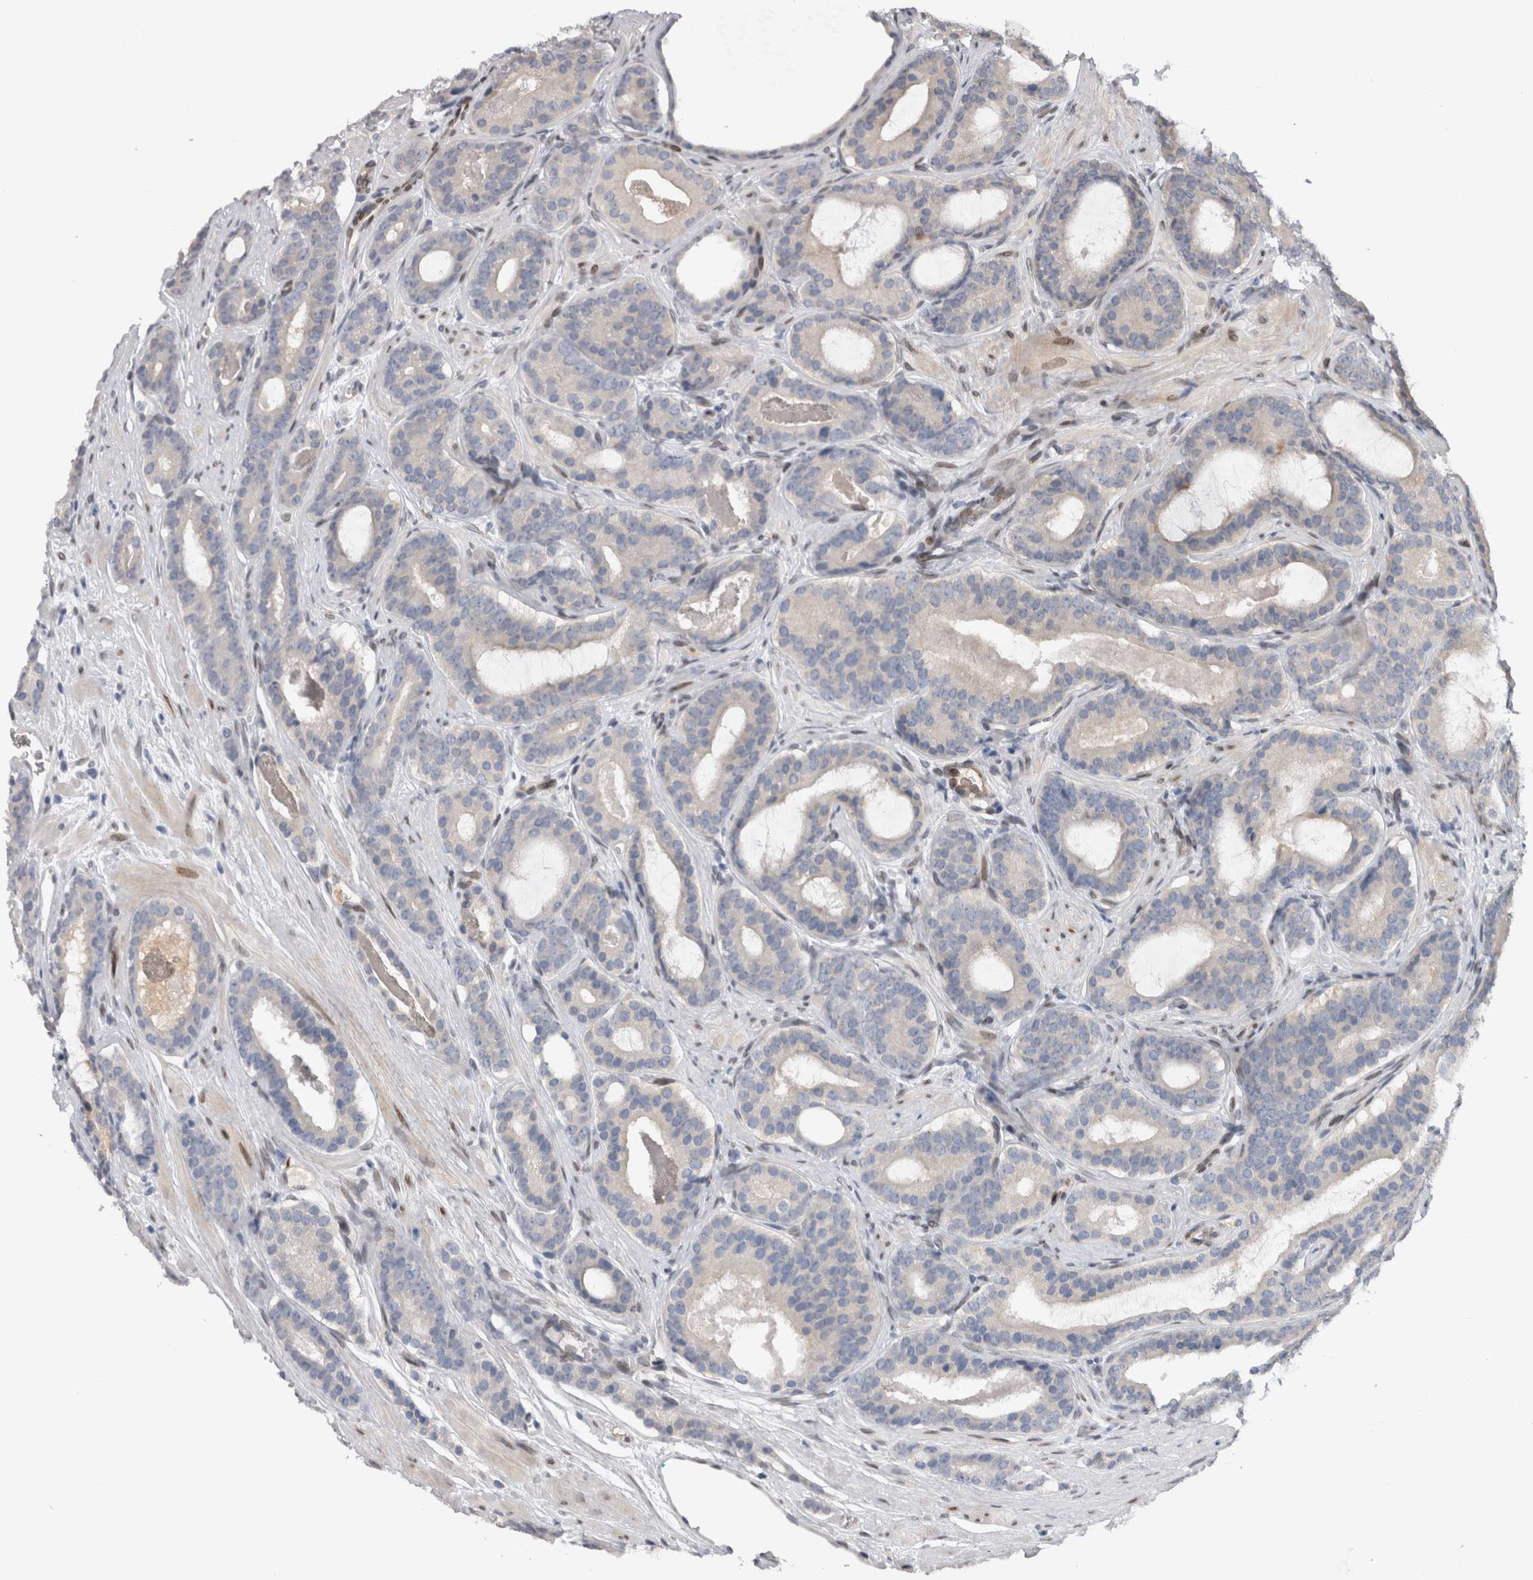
{"staining": {"intensity": "negative", "quantity": "none", "location": "none"}, "tissue": "prostate cancer", "cell_type": "Tumor cells", "image_type": "cancer", "snomed": [{"axis": "morphology", "description": "Adenocarcinoma, High grade"}, {"axis": "topography", "description": "Prostate"}], "caption": "A high-resolution histopathology image shows immunohistochemistry (IHC) staining of prostate cancer (high-grade adenocarcinoma), which demonstrates no significant staining in tumor cells.", "gene": "DMTN", "patient": {"sex": "male", "age": 60}}